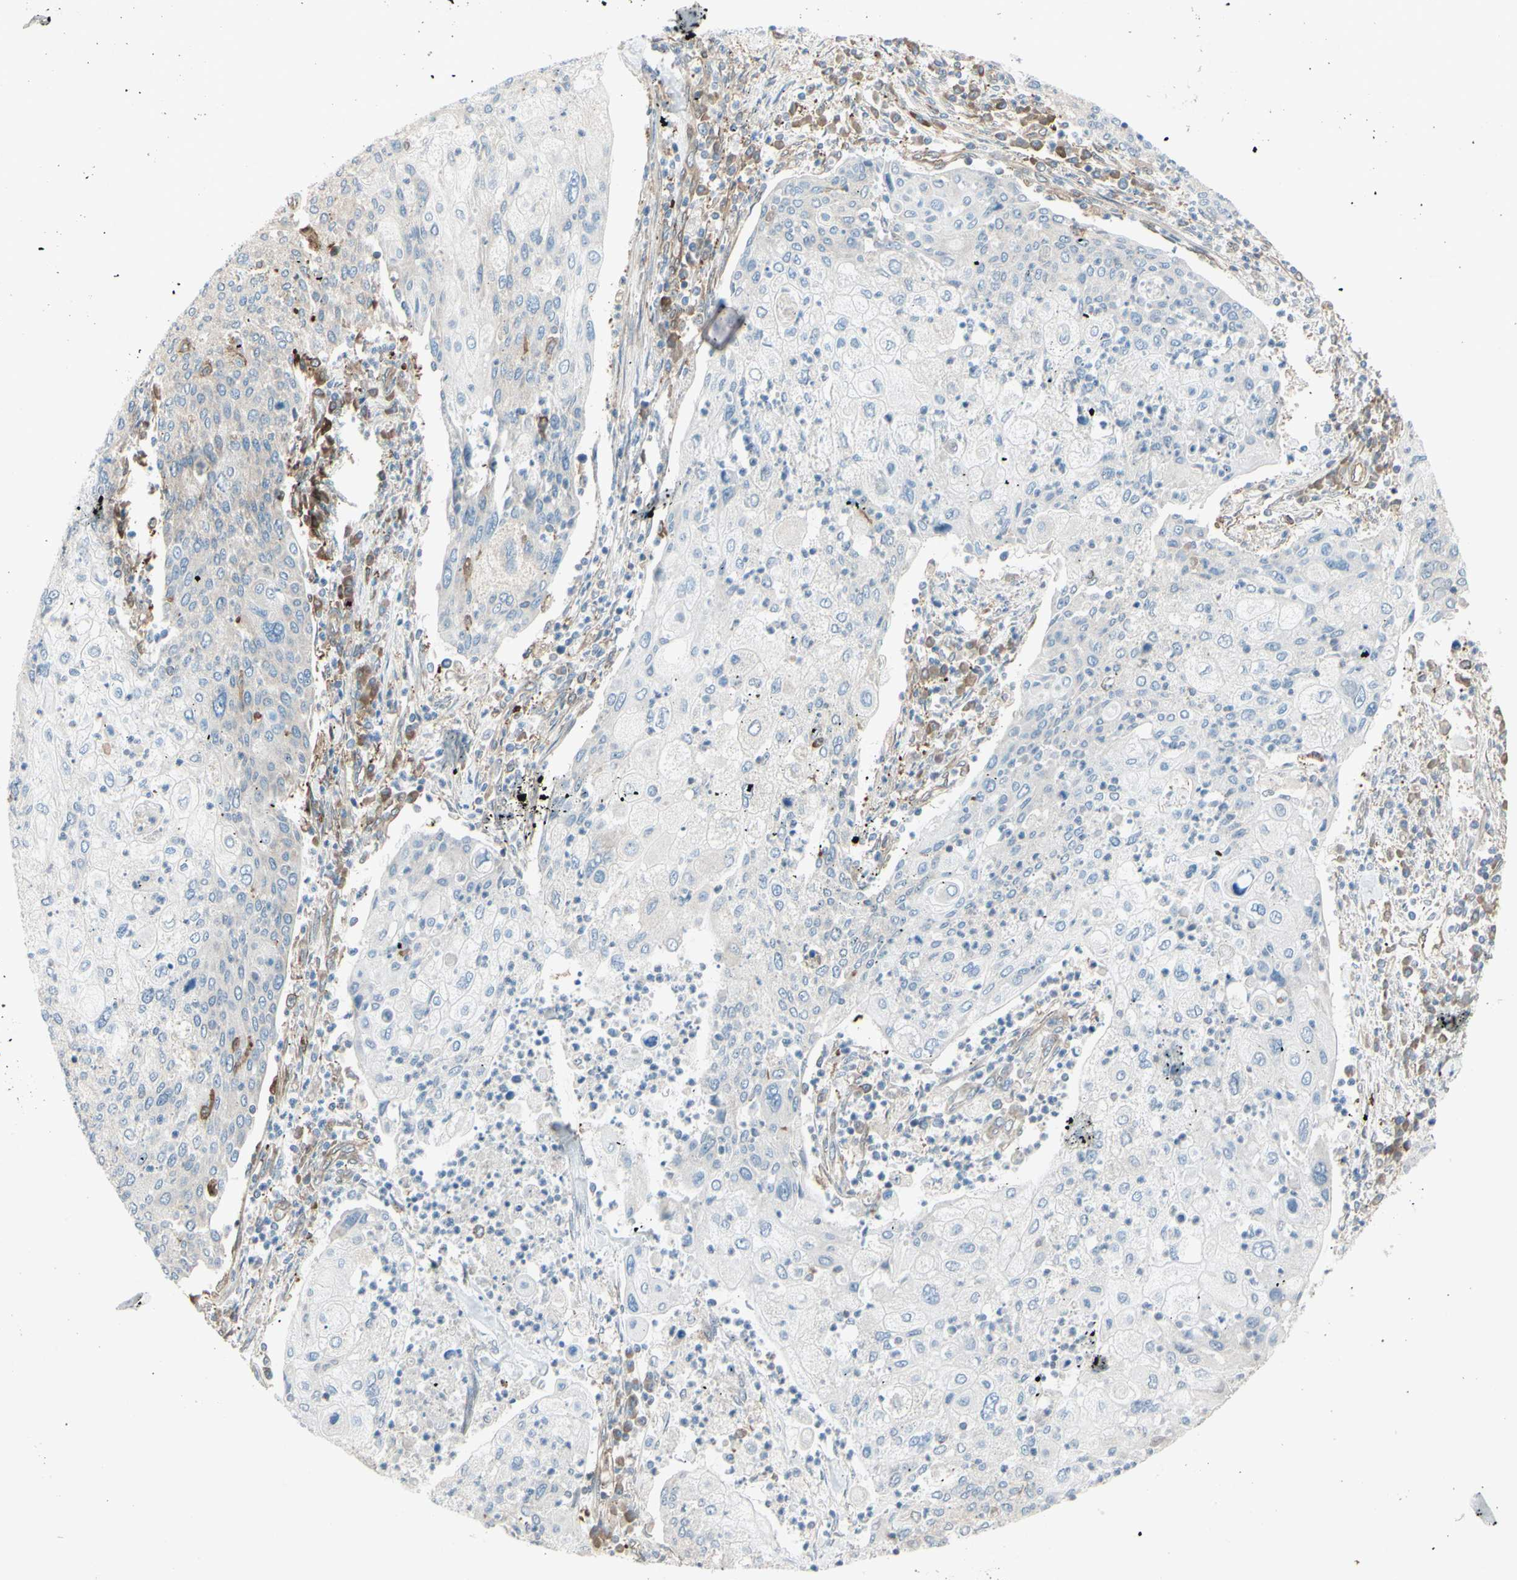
{"staining": {"intensity": "negative", "quantity": "none", "location": "none"}, "tissue": "cervical cancer", "cell_type": "Tumor cells", "image_type": "cancer", "snomed": [{"axis": "morphology", "description": "Squamous cell carcinoma, NOS"}, {"axis": "topography", "description": "Cervix"}], "caption": "A high-resolution image shows immunohistochemistry (IHC) staining of cervical squamous cell carcinoma, which shows no significant staining in tumor cells. (Stains: DAB immunohistochemistry with hematoxylin counter stain, Microscopy: brightfield microscopy at high magnification).", "gene": "IGSF9B", "patient": {"sex": "female", "age": 40}}